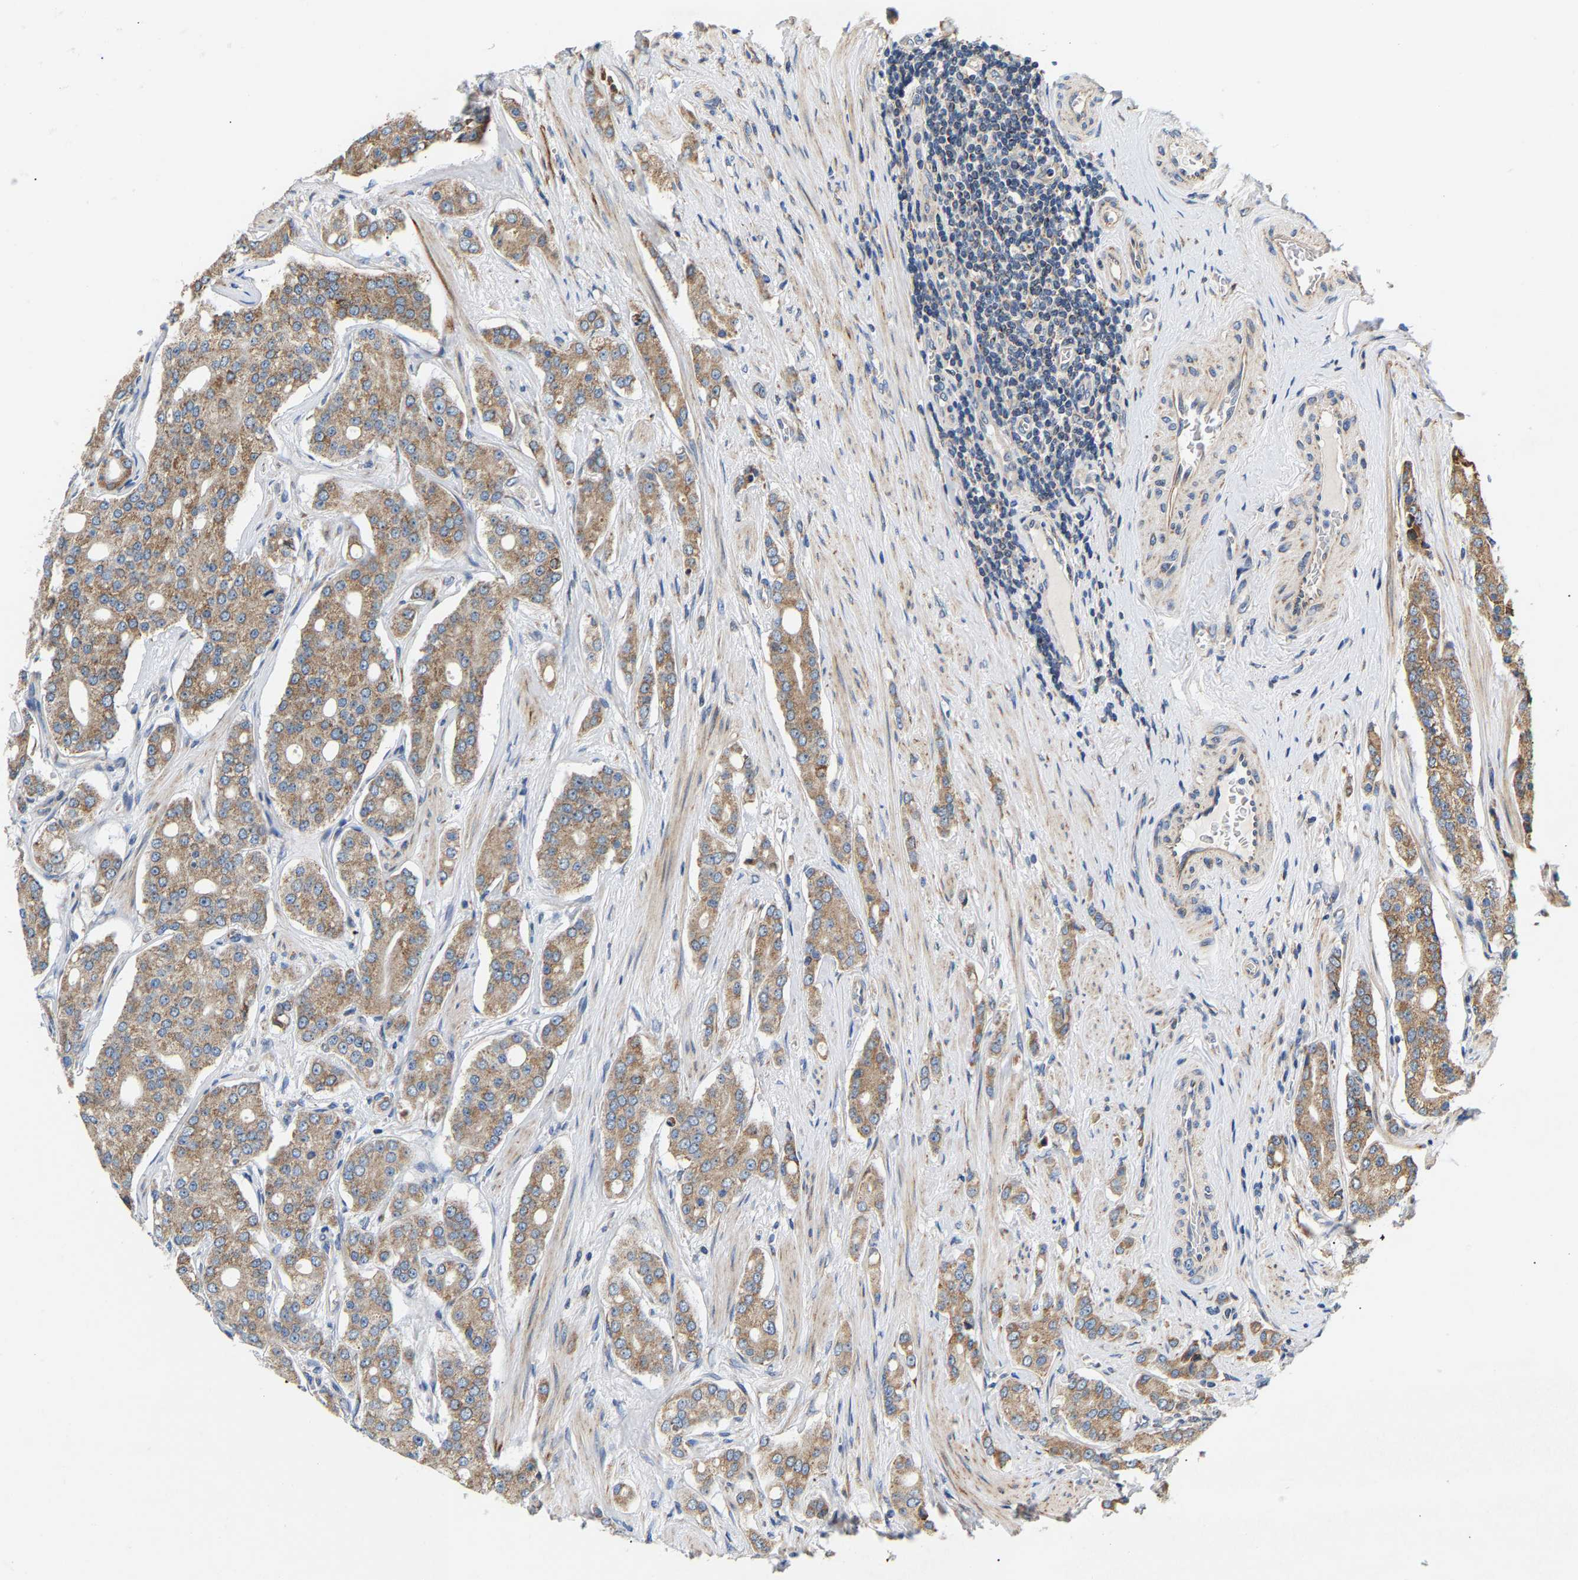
{"staining": {"intensity": "moderate", "quantity": ">75%", "location": "cytoplasmic/membranous"}, "tissue": "prostate cancer", "cell_type": "Tumor cells", "image_type": "cancer", "snomed": [{"axis": "morphology", "description": "Adenocarcinoma, High grade"}, {"axis": "topography", "description": "Prostate"}], "caption": "Immunohistochemical staining of prostate high-grade adenocarcinoma demonstrates medium levels of moderate cytoplasmic/membranous staining in about >75% of tumor cells. (DAB (3,3'-diaminobenzidine) = brown stain, brightfield microscopy at high magnification).", "gene": "TMEM168", "patient": {"sex": "male", "age": 71}}